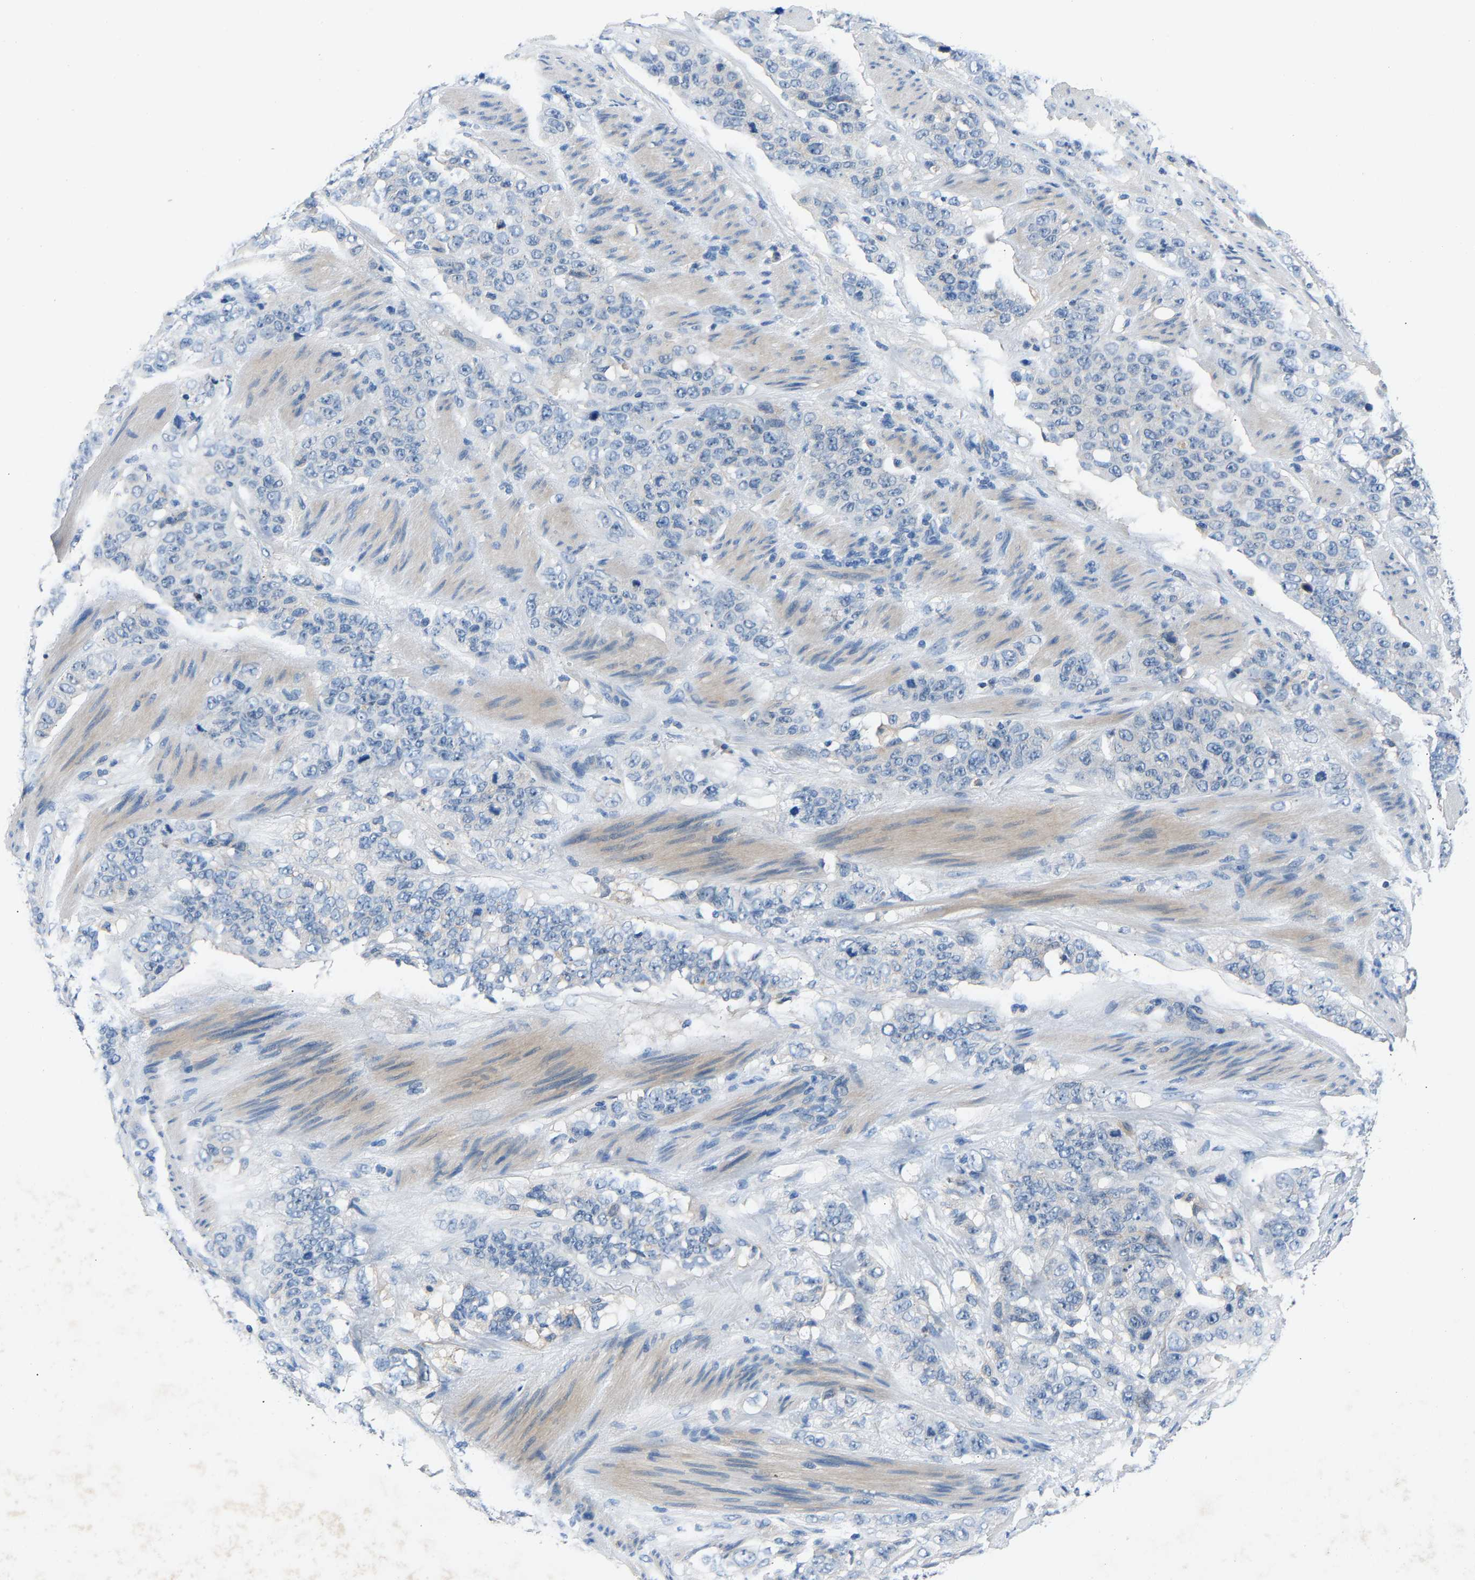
{"staining": {"intensity": "negative", "quantity": "none", "location": "none"}, "tissue": "stomach cancer", "cell_type": "Tumor cells", "image_type": "cancer", "snomed": [{"axis": "morphology", "description": "Adenocarcinoma, NOS"}, {"axis": "topography", "description": "Stomach"}], "caption": "An image of human stomach cancer (adenocarcinoma) is negative for staining in tumor cells. The staining is performed using DAB (3,3'-diaminobenzidine) brown chromogen with nuclei counter-stained in using hematoxylin.", "gene": "DNAAF5", "patient": {"sex": "male", "age": 48}}